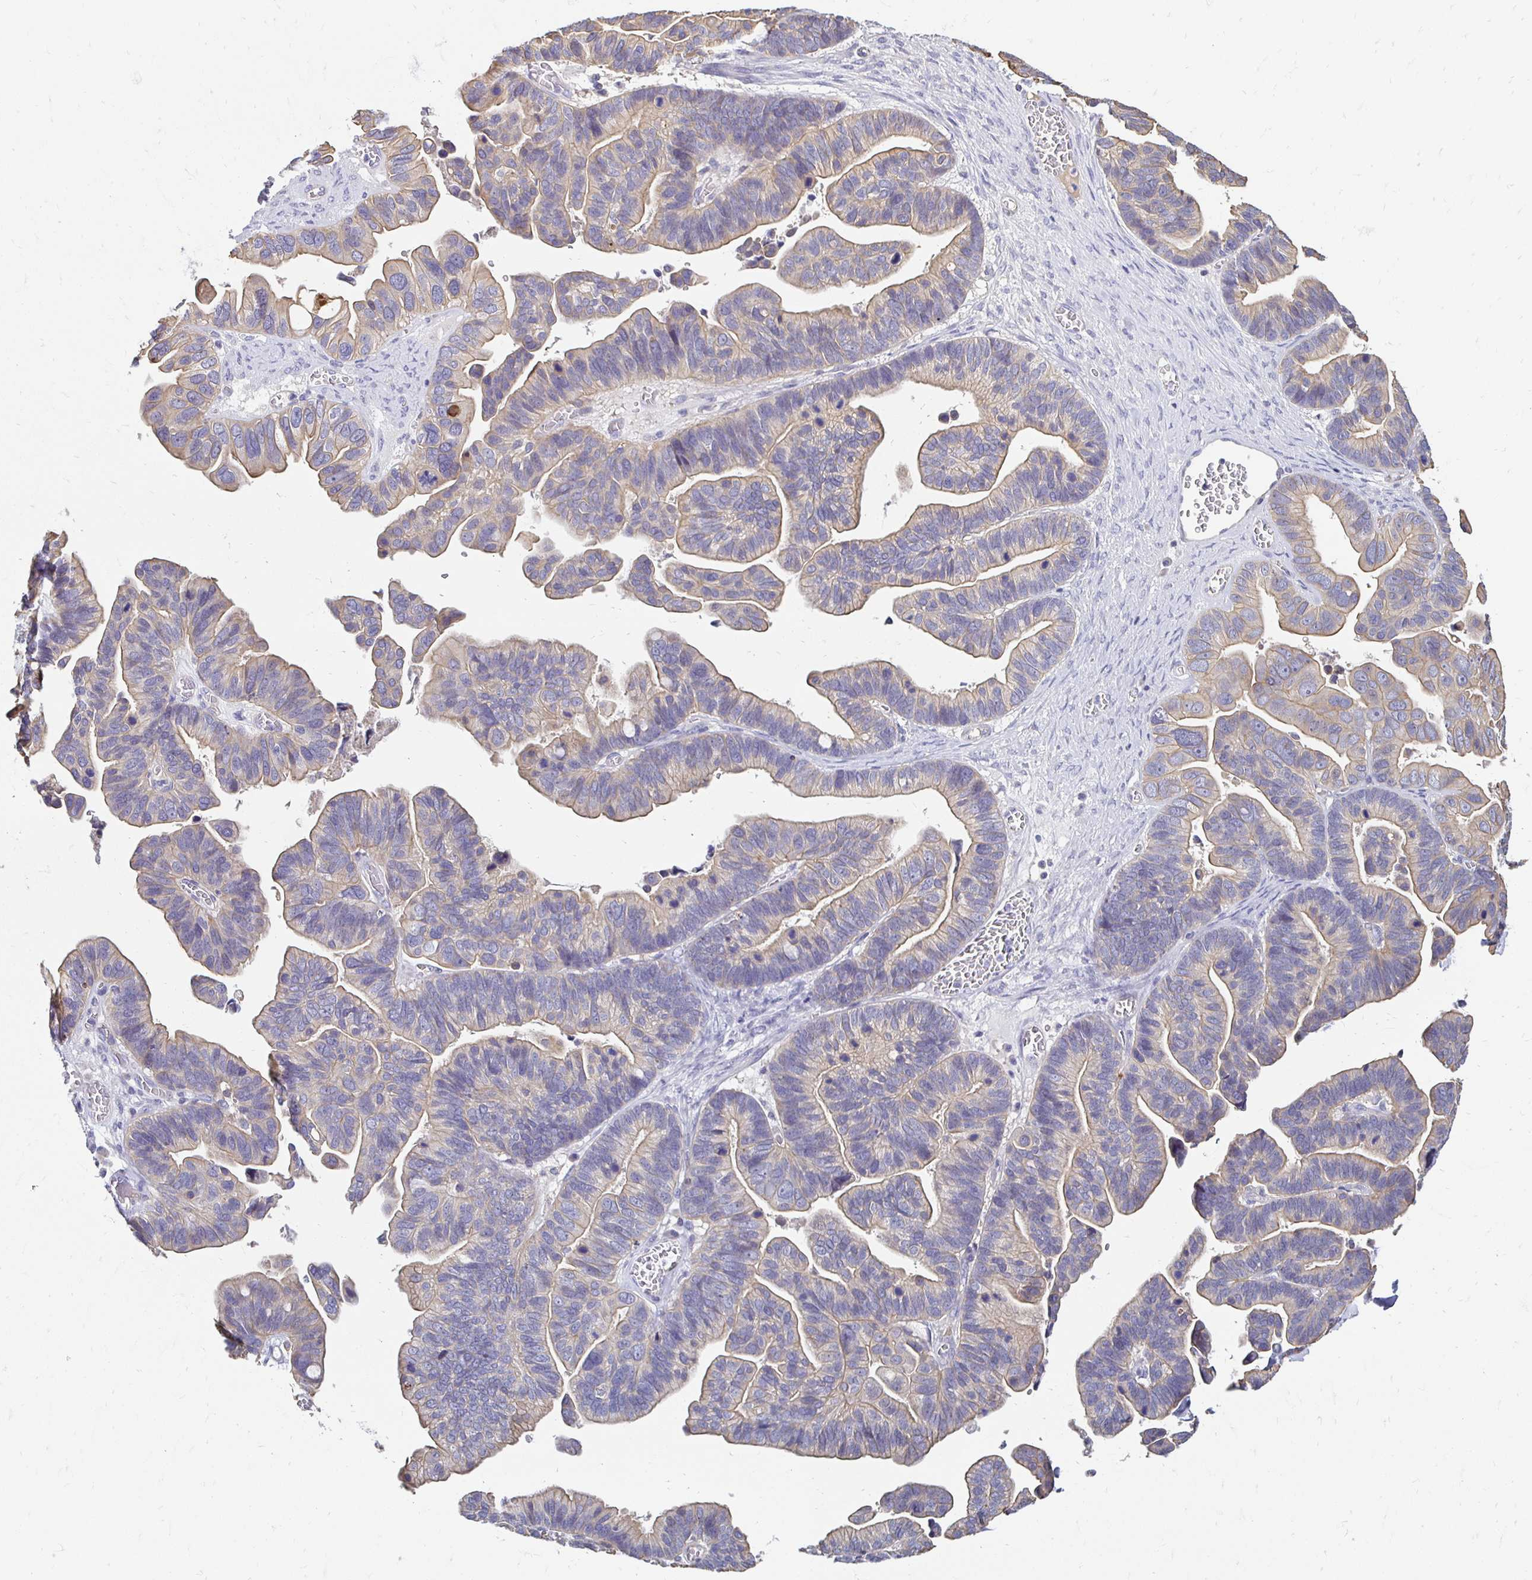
{"staining": {"intensity": "weak", "quantity": "25%-75%", "location": "cytoplasmic/membranous"}, "tissue": "ovarian cancer", "cell_type": "Tumor cells", "image_type": "cancer", "snomed": [{"axis": "morphology", "description": "Cystadenocarcinoma, serous, NOS"}, {"axis": "topography", "description": "Ovary"}], "caption": "Immunohistochemical staining of serous cystadenocarcinoma (ovarian) displays low levels of weak cytoplasmic/membranous protein expression in approximately 25%-75% of tumor cells.", "gene": "AKAP6", "patient": {"sex": "female", "age": 56}}